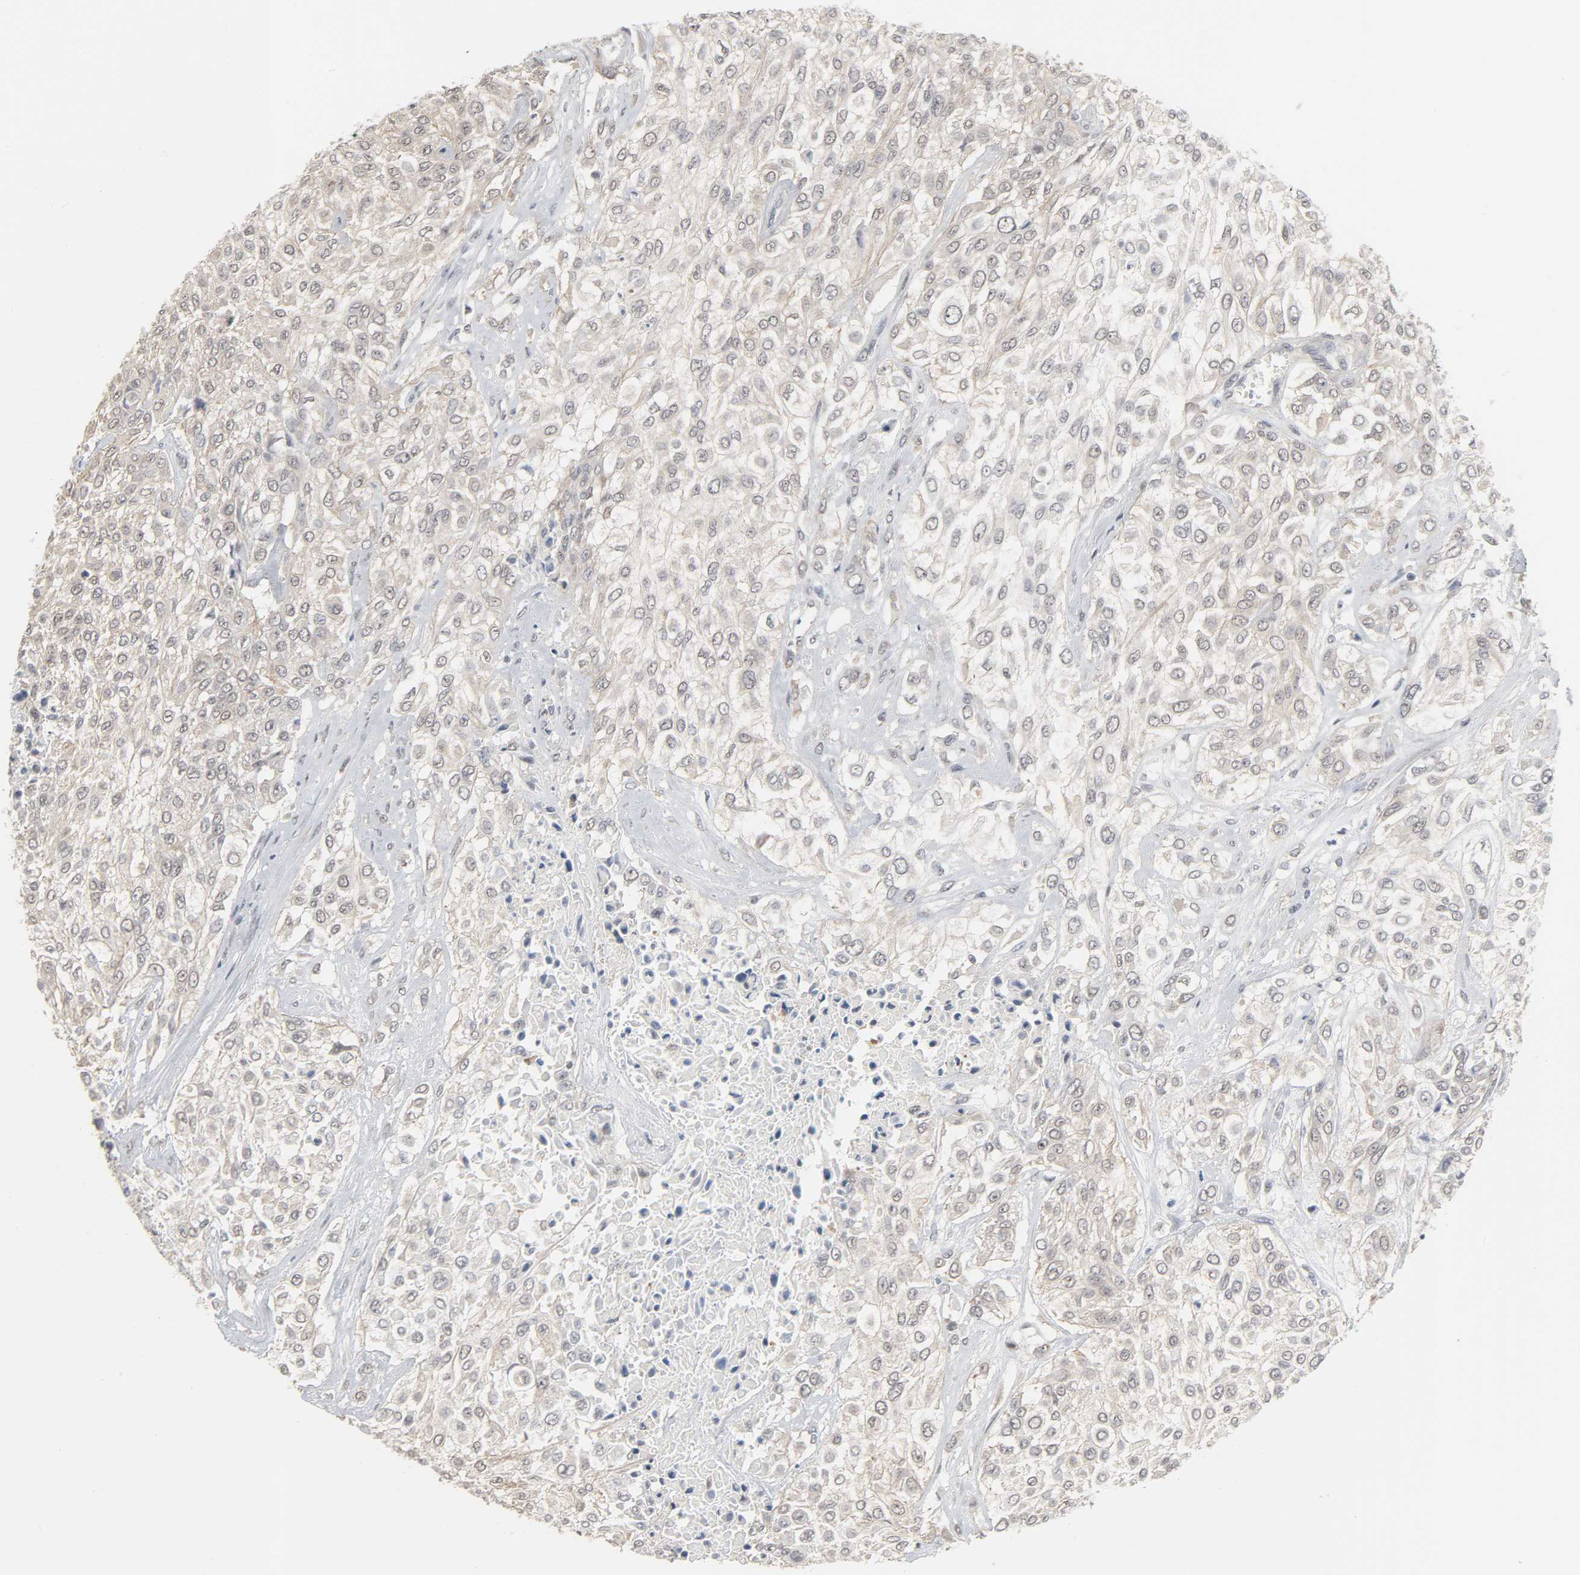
{"staining": {"intensity": "weak", "quantity": "<25%", "location": "cytoplasmic/membranous"}, "tissue": "urothelial cancer", "cell_type": "Tumor cells", "image_type": "cancer", "snomed": [{"axis": "morphology", "description": "Urothelial carcinoma, High grade"}, {"axis": "topography", "description": "Urinary bladder"}], "caption": "High-grade urothelial carcinoma stained for a protein using immunohistochemistry (IHC) reveals no staining tumor cells.", "gene": "ACSS2", "patient": {"sex": "male", "age": 57}}